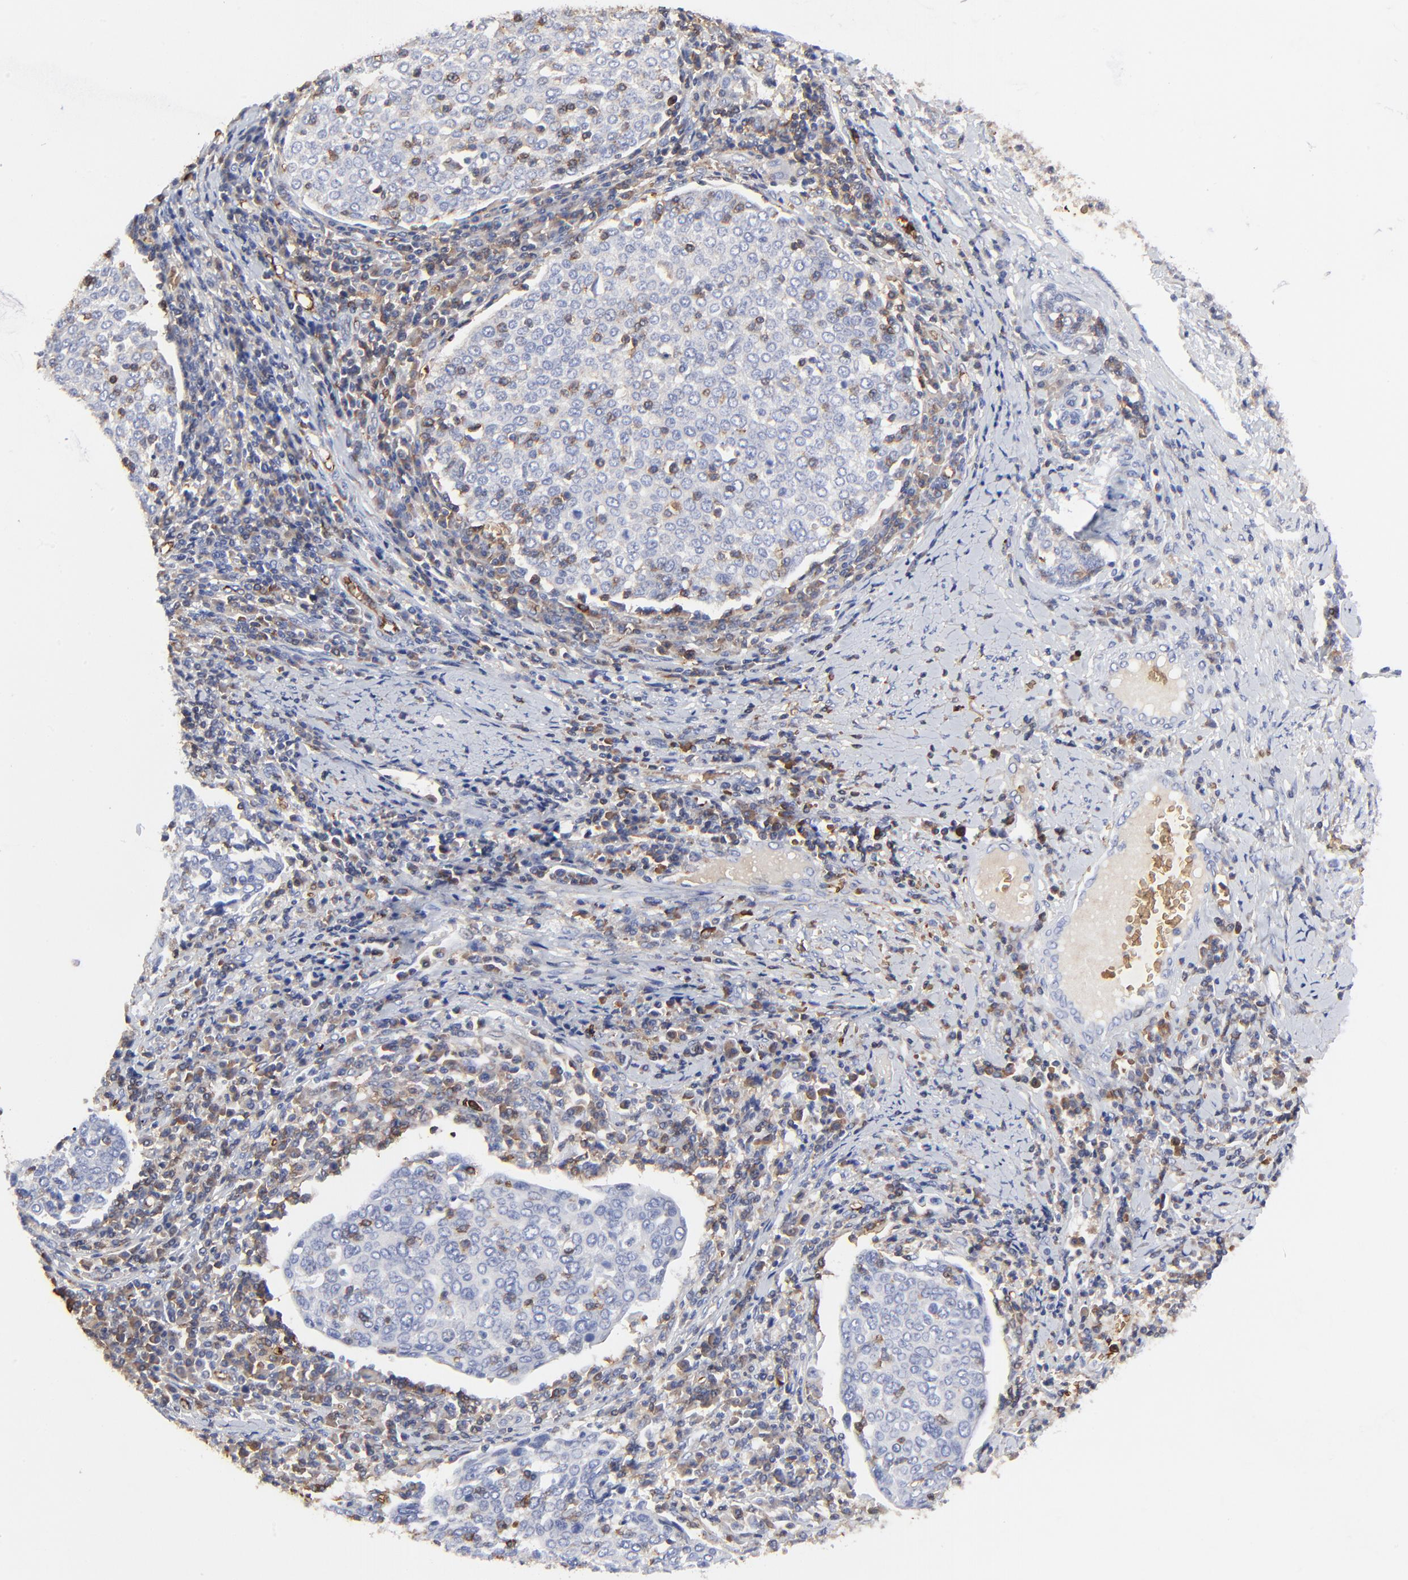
{"staining": {"intensity": "negative", "quantity": "none", "location": "none"}, "tissue": "cervical cancer", "cell_type": "Tumor cells", "image_type": "cancer", "snomed": [{"axis": "morphology", "description": "Squamous cell carcinoma, NOS"}, {"axis": "topography", "description": "Cervix"}], "caption": "There is no significant staining in tumor cells of cervical cancer (squamous cell carcinoma). (DAB immunohistochemistry visualized using brightfield microscopy, high magnification).", "gene": "PAG1", "patient": {"sex": "female", "age": 40}}